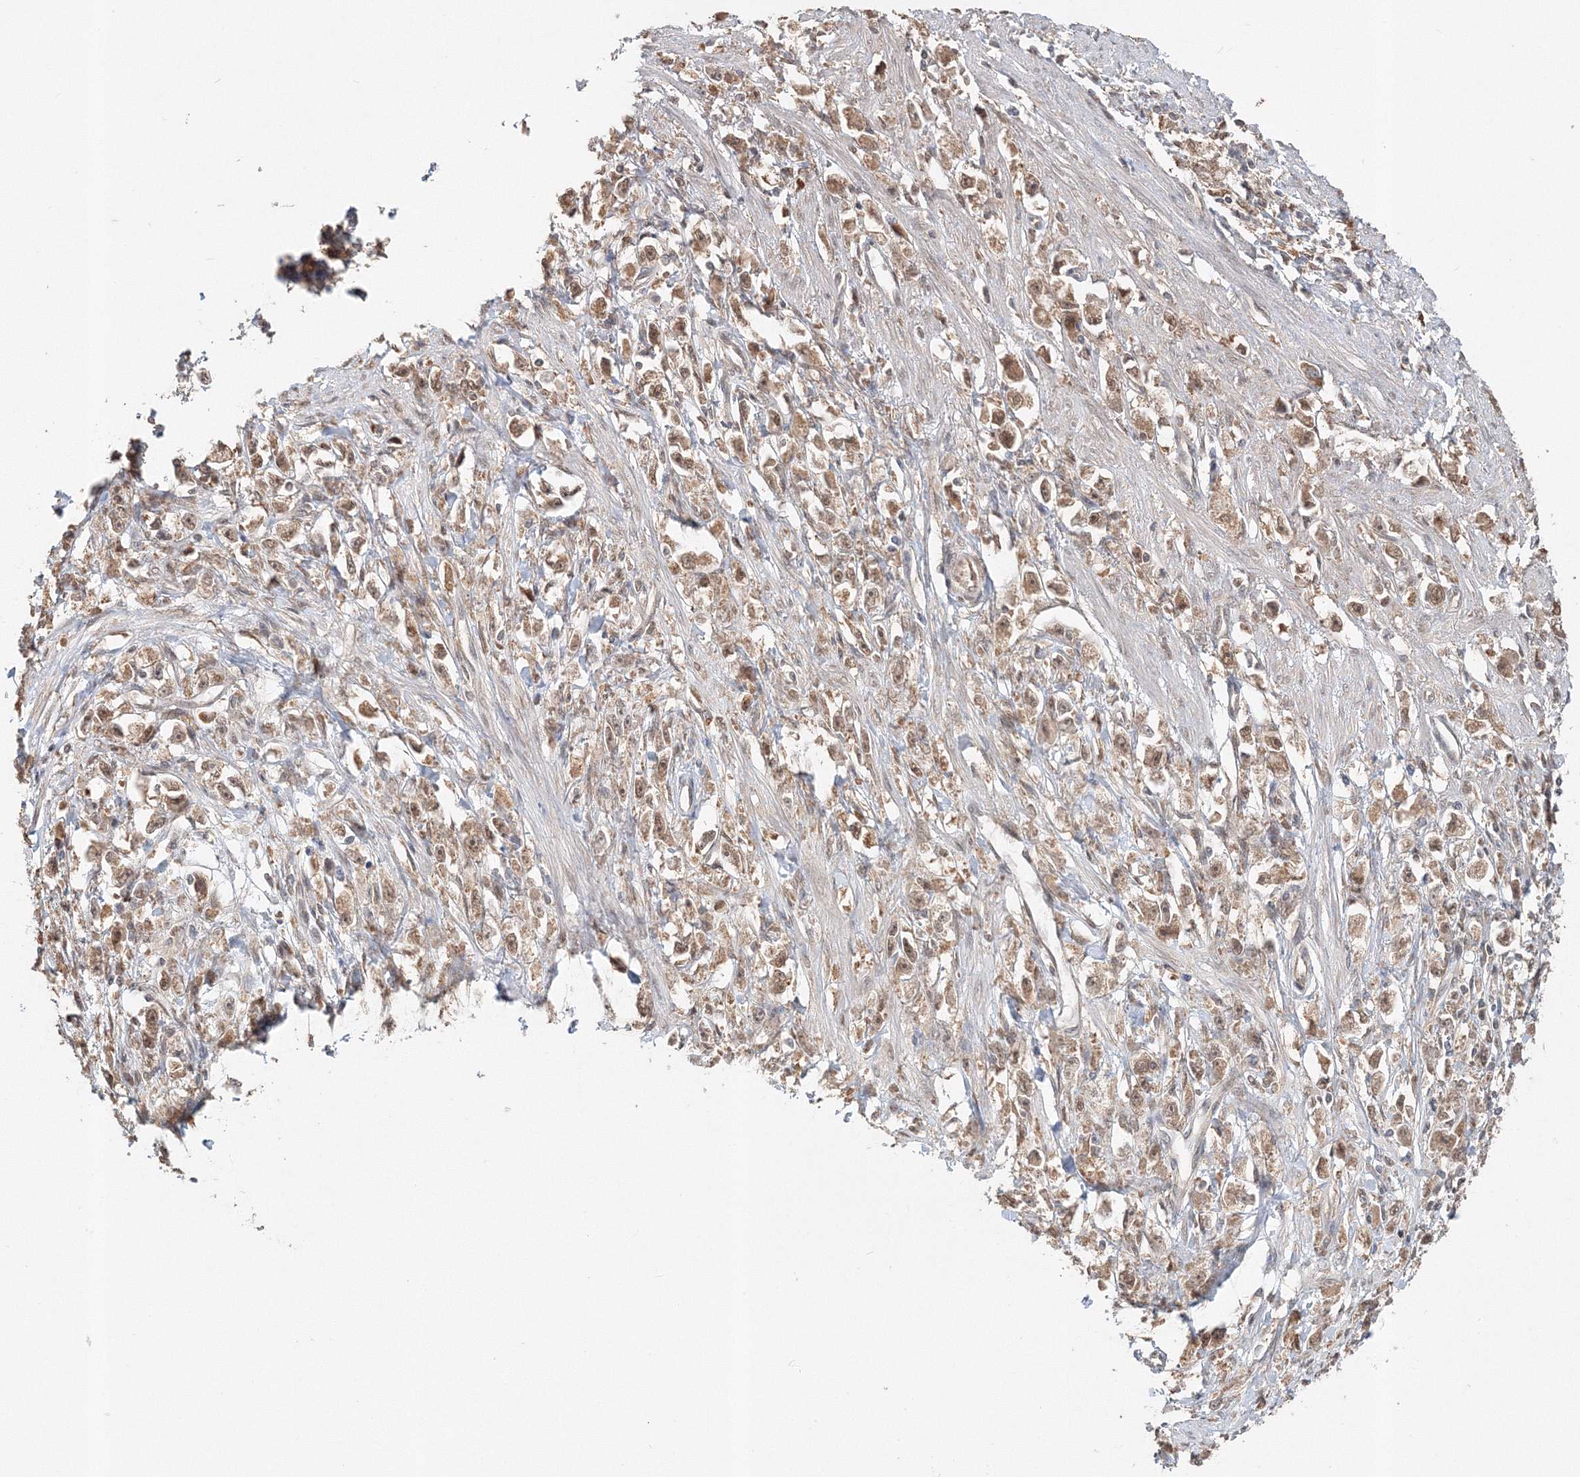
{"staining": {"intensity": "moderate", "quantity": ">75%", "location": "cytoplasmic/membranous,nuclear"}, "tissue": "stomach cancer", "cell_type": "Tumor cells", "image_type": "cancer", "snomed": [{"axis": "morphology", "description": "Adenocarcinoma, NOS"}, {"axis": "topography", "description": "Stomach"}], "caption": "Immunohistochemistry (IHC) histopathology image of neoplastic tissue: human stomach cancer (adenocarcinoma) stained using immunohistochemistry exhibits medium levels of moderate protein expression localized specifically in the cytoplasmic/membranous and nuclear of tumor cells, appearing as a cytoplasmic/membranous and nuclear brown color.", "gene": "PSMD6", "patient": {"sex": "female", "age": 59}}